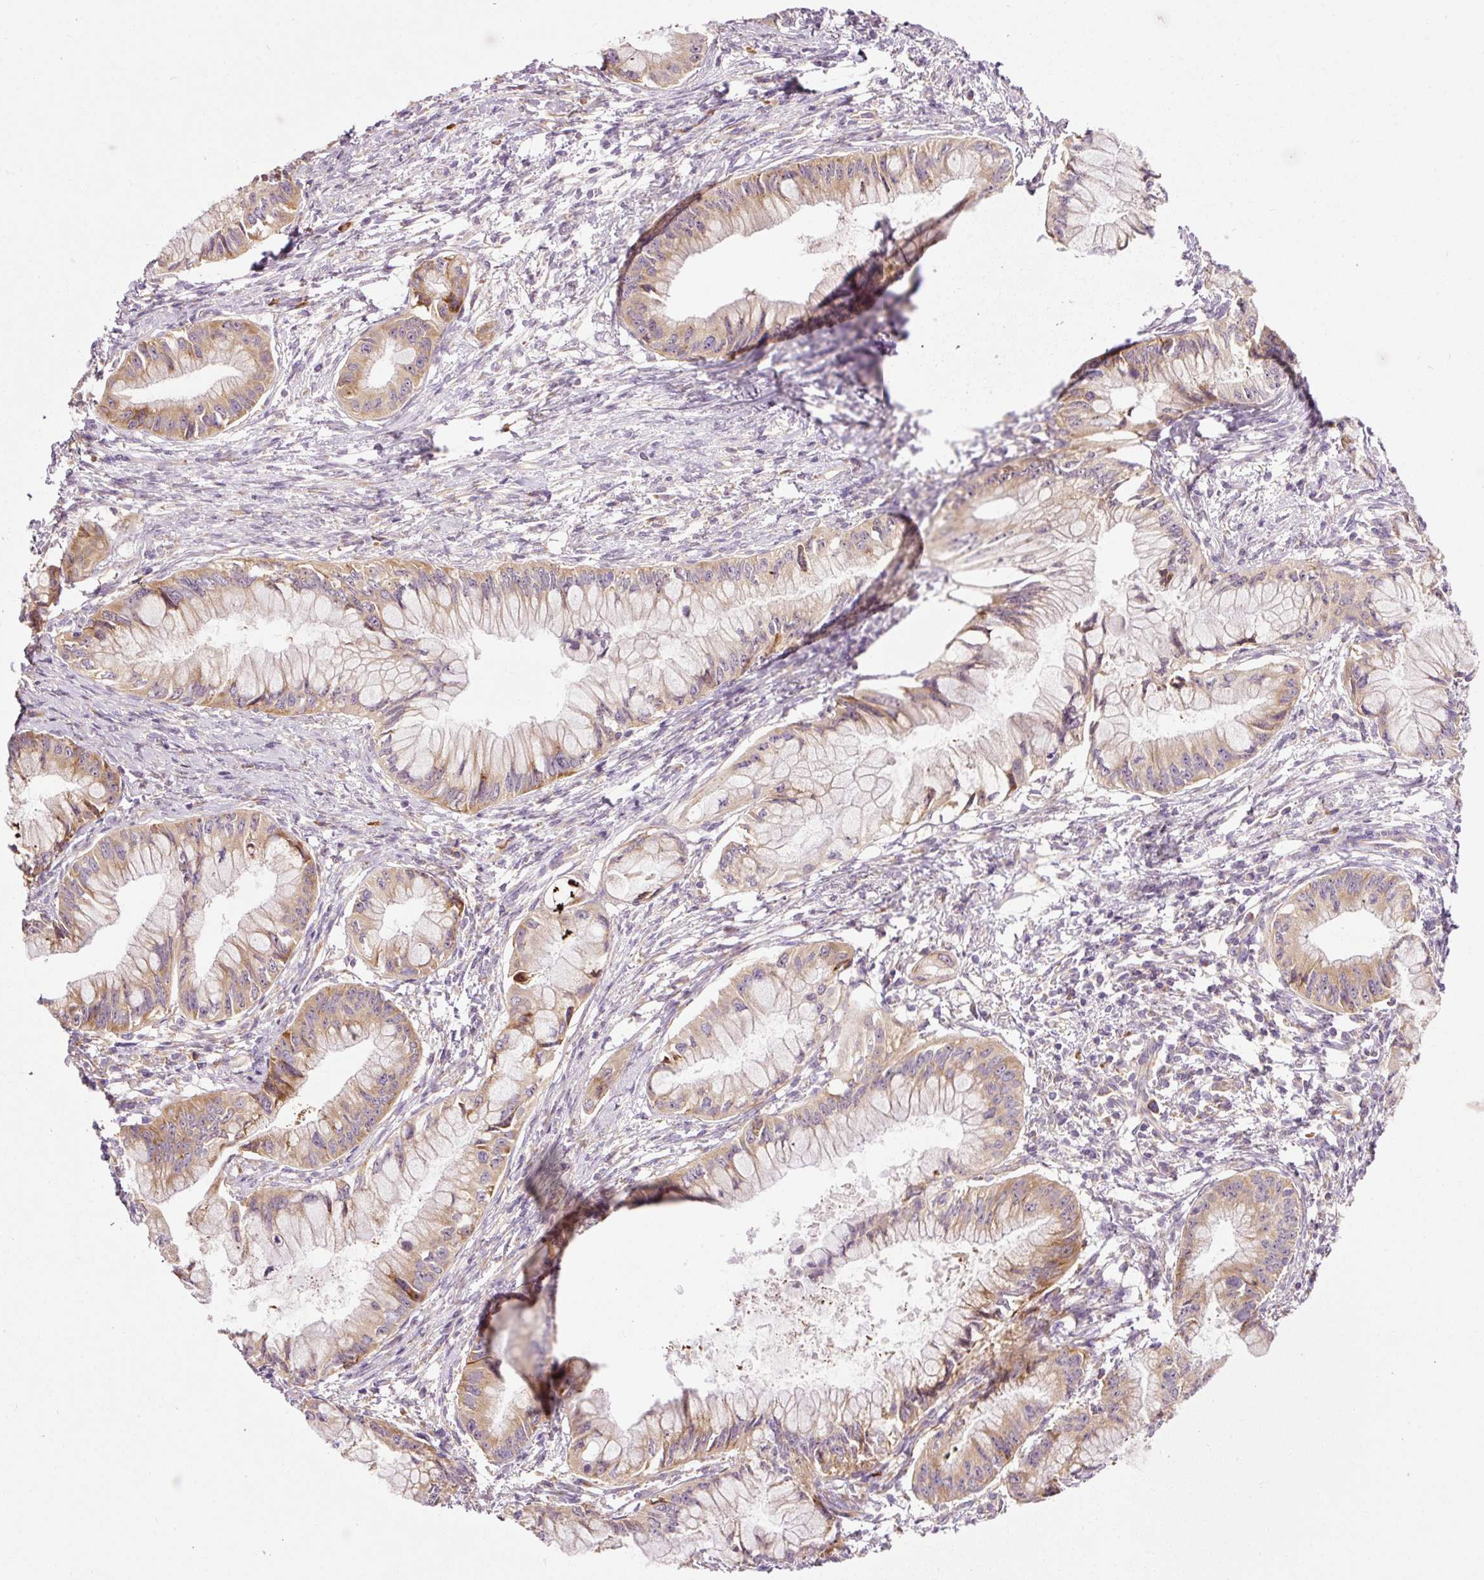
{"staining": {"intensity": "moderate", "quantity": ">75%", "location": "cytoplasmic/membranous"}, "tissue": "pancreatic cancer", "cell_type": "Tumor cells", "image_type": "cancer", "snomed": [{"axis": "morphology", "description": "Adenocarcinoma, NOS"}, {"axis": "topography", "description": "Pancreas"}], "caption": "Protein expression by IHC demonstrates moderate cytoplasmic/membranous expression in about >75% of tumor cells in pancreatic cancer (adenocarcinoma).", "gene": "RPL10A", "patient": {"sex": "male", "age": 48}}